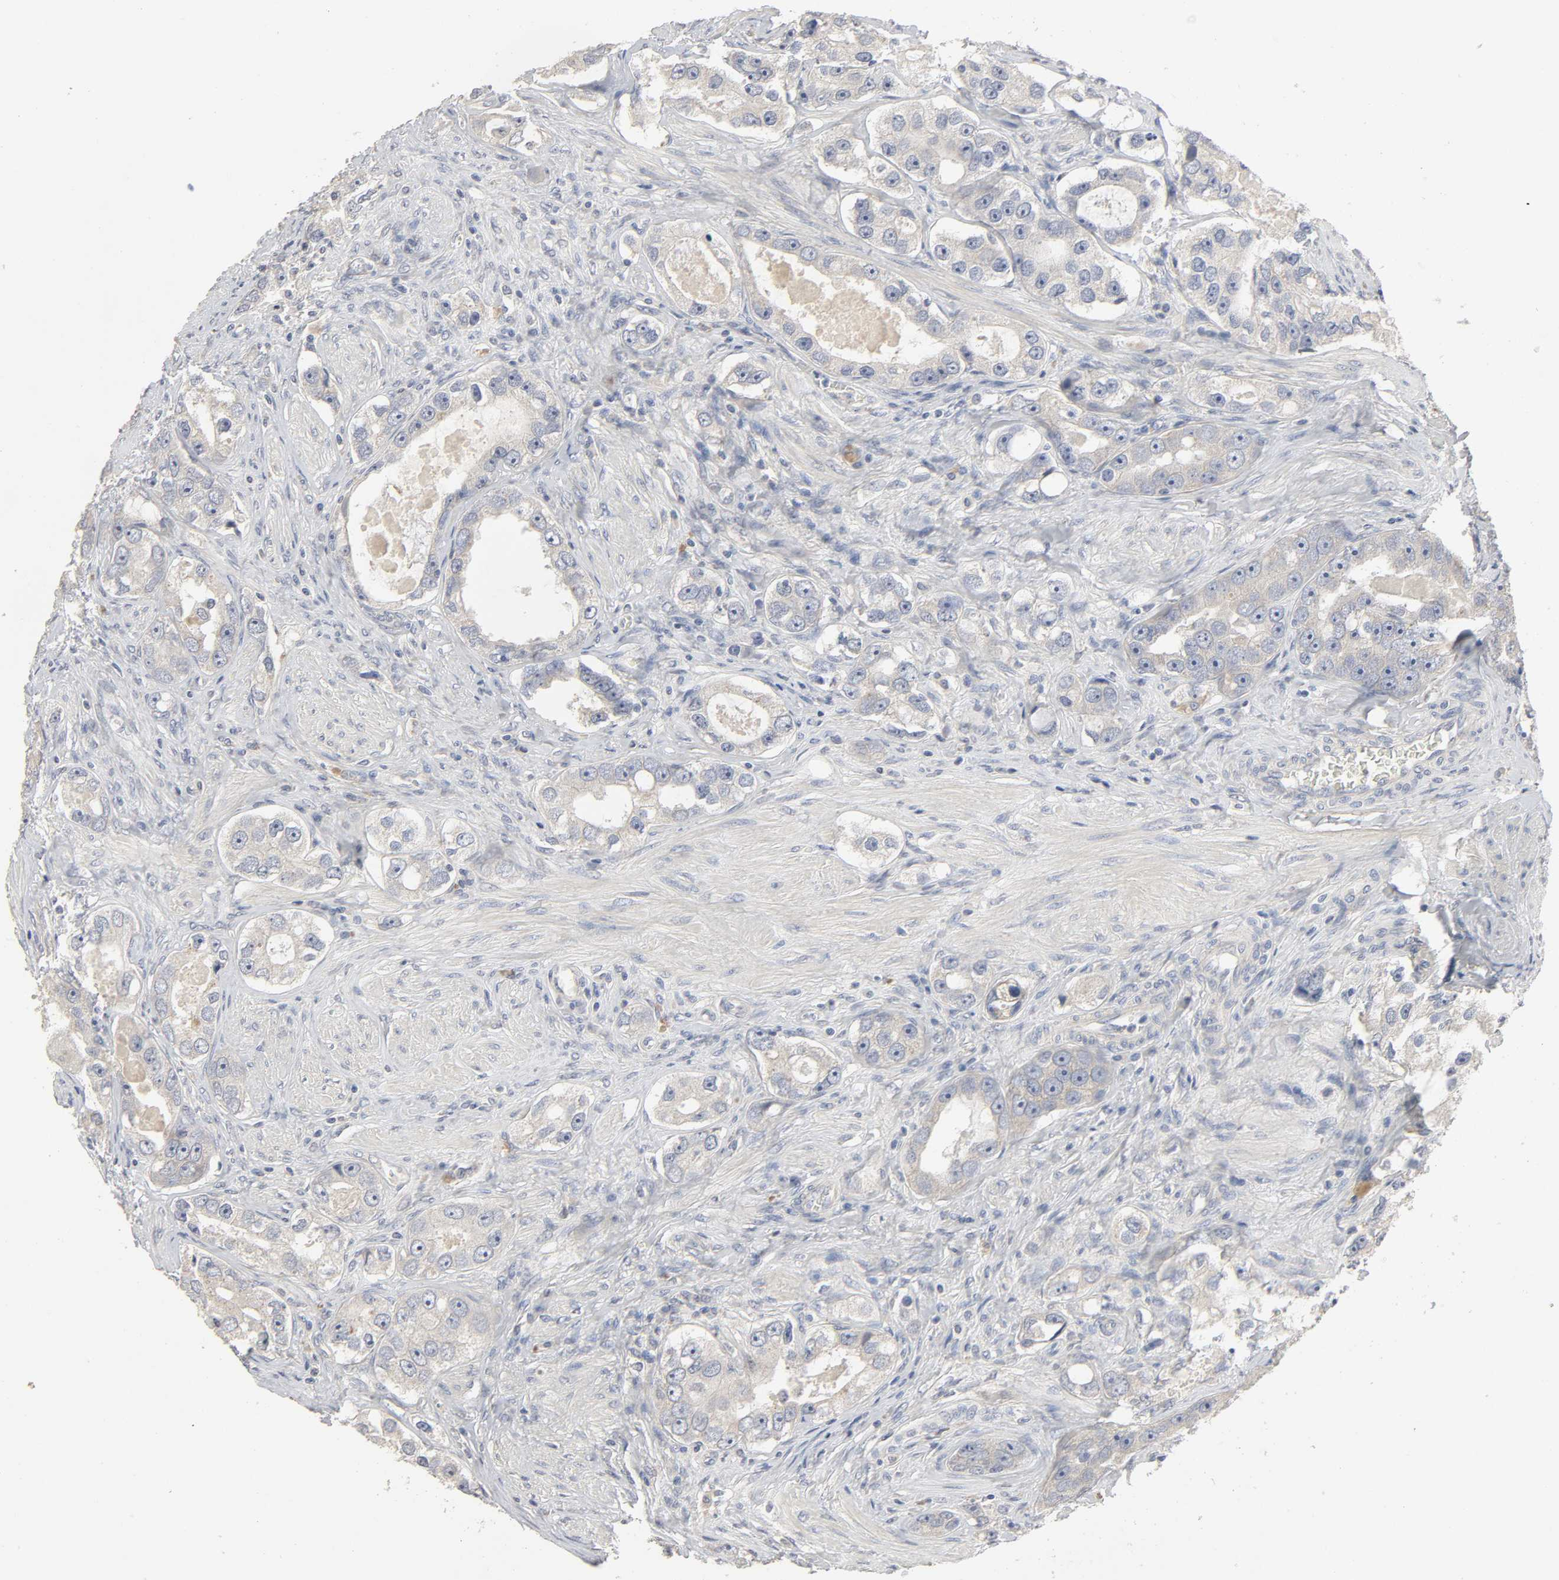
{"staining": {"intensity": "weak", "quantity": "<25%", "location": "cytoplasmic/membranous"}, "tissue": "prostate cancer", "cell_type": "Tumor cells", "image_type": "cancer", "snomed": [{"axis": "morphology", "description": "Adenocarcinoma, High grade"}, {"axis": "topography", "description": "Prostate"}], "caption": "This is a image of IHC staining of prostate adenocarcinoma (high-grade), which shows no staining in tumor cells.", "gene": "SLC10A2", "patient": {"sex": "male", "age": 63}}